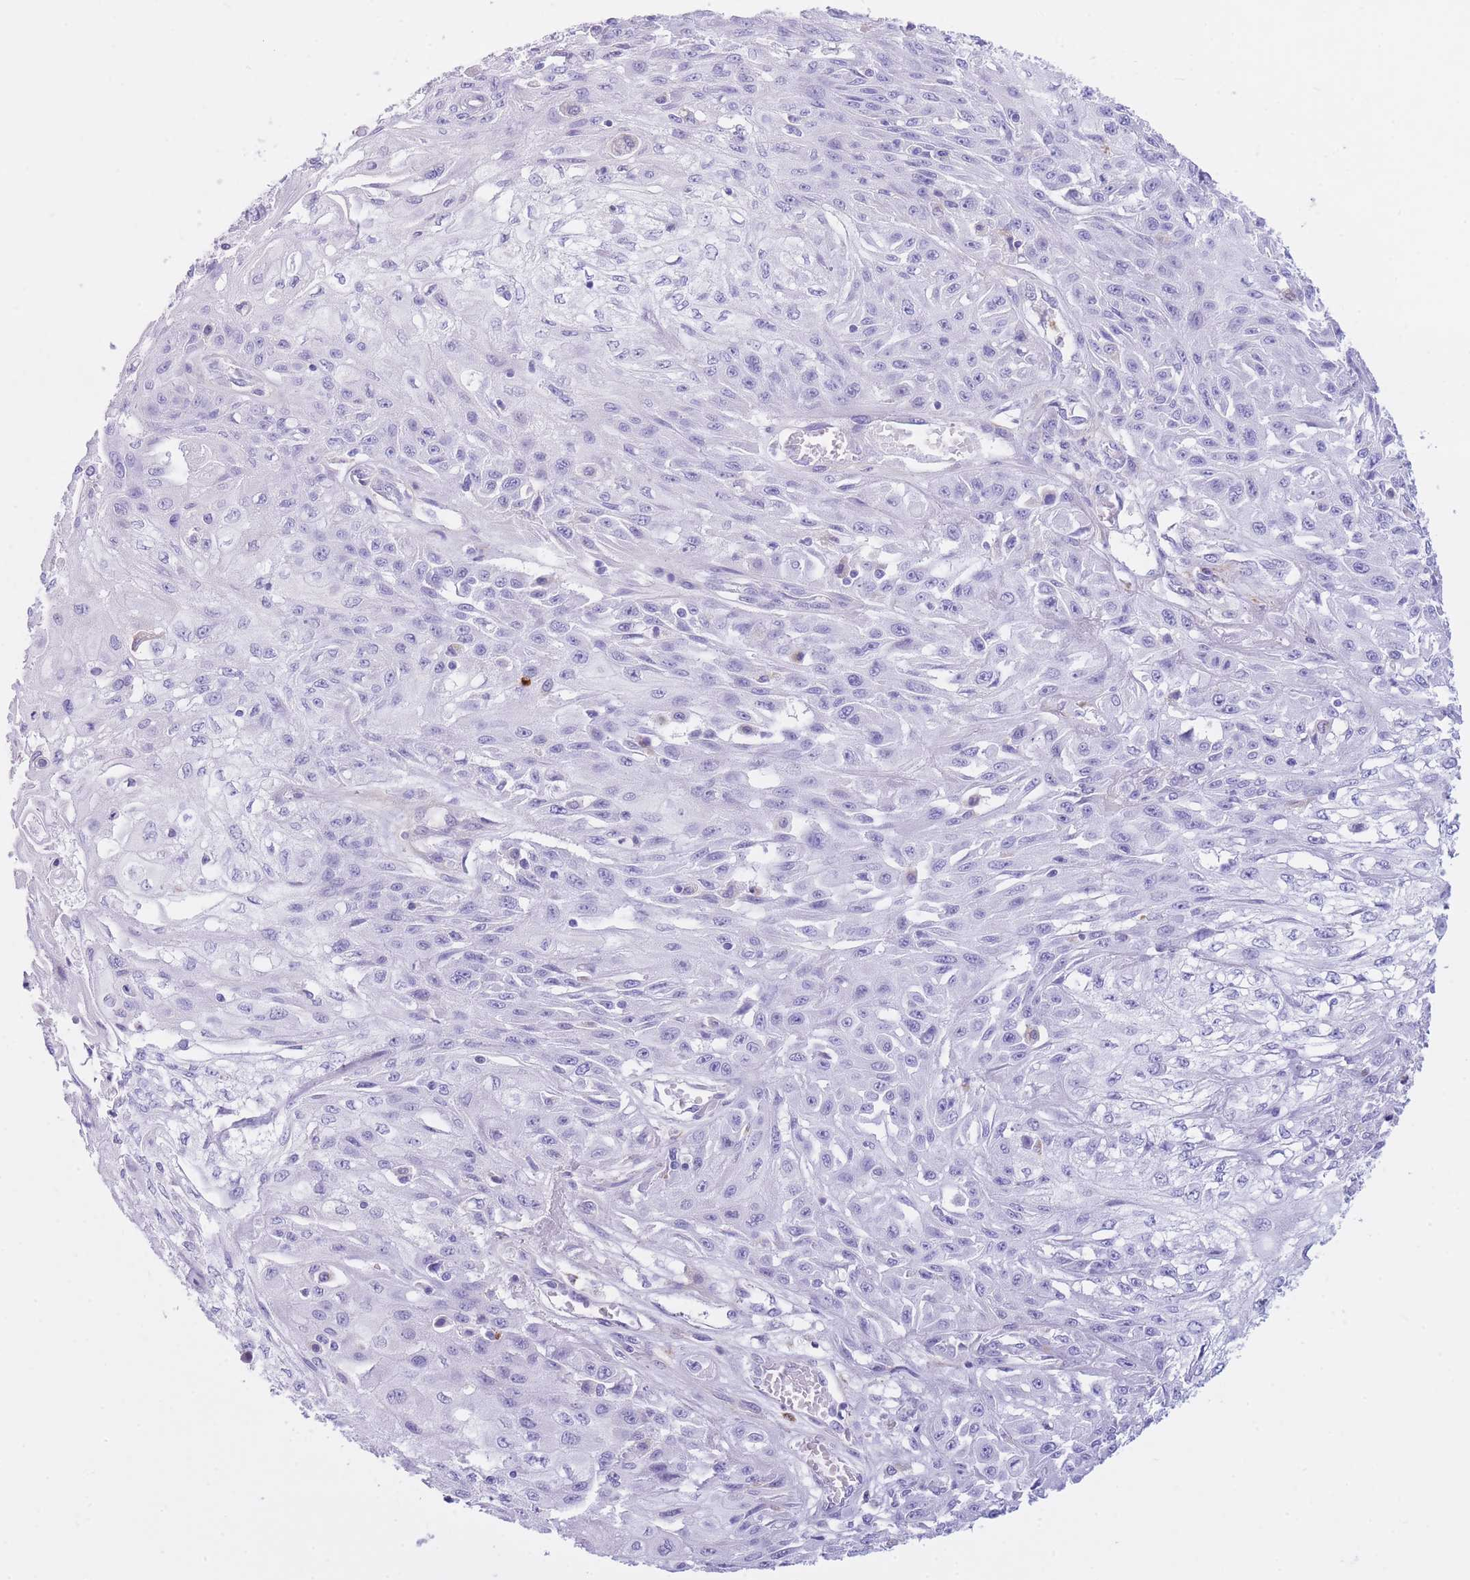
{"staining": {"intensity": "negative", "quantity": "none", "location": "none"}, "tissue": "skin cancer", "cell_type": "Tumor cells", "image_type": "cancer", "snomed": [{"axis": "morphology", "description": "Squamous cell carcinoma, NOS"}, {"axis": "morphology", "description": "Squamous cell carcinoma, metastatic, NOS"}, {"axis": "topography", "description": "Skin"}, {"axis": "topography", "description": "Lymph node"}], "caption": "Tumor cells show no significant protein staining in skin squamous cell carcinoma.", "gene": "PLBD1", "patient": {"sex": "male", "age": 75}}